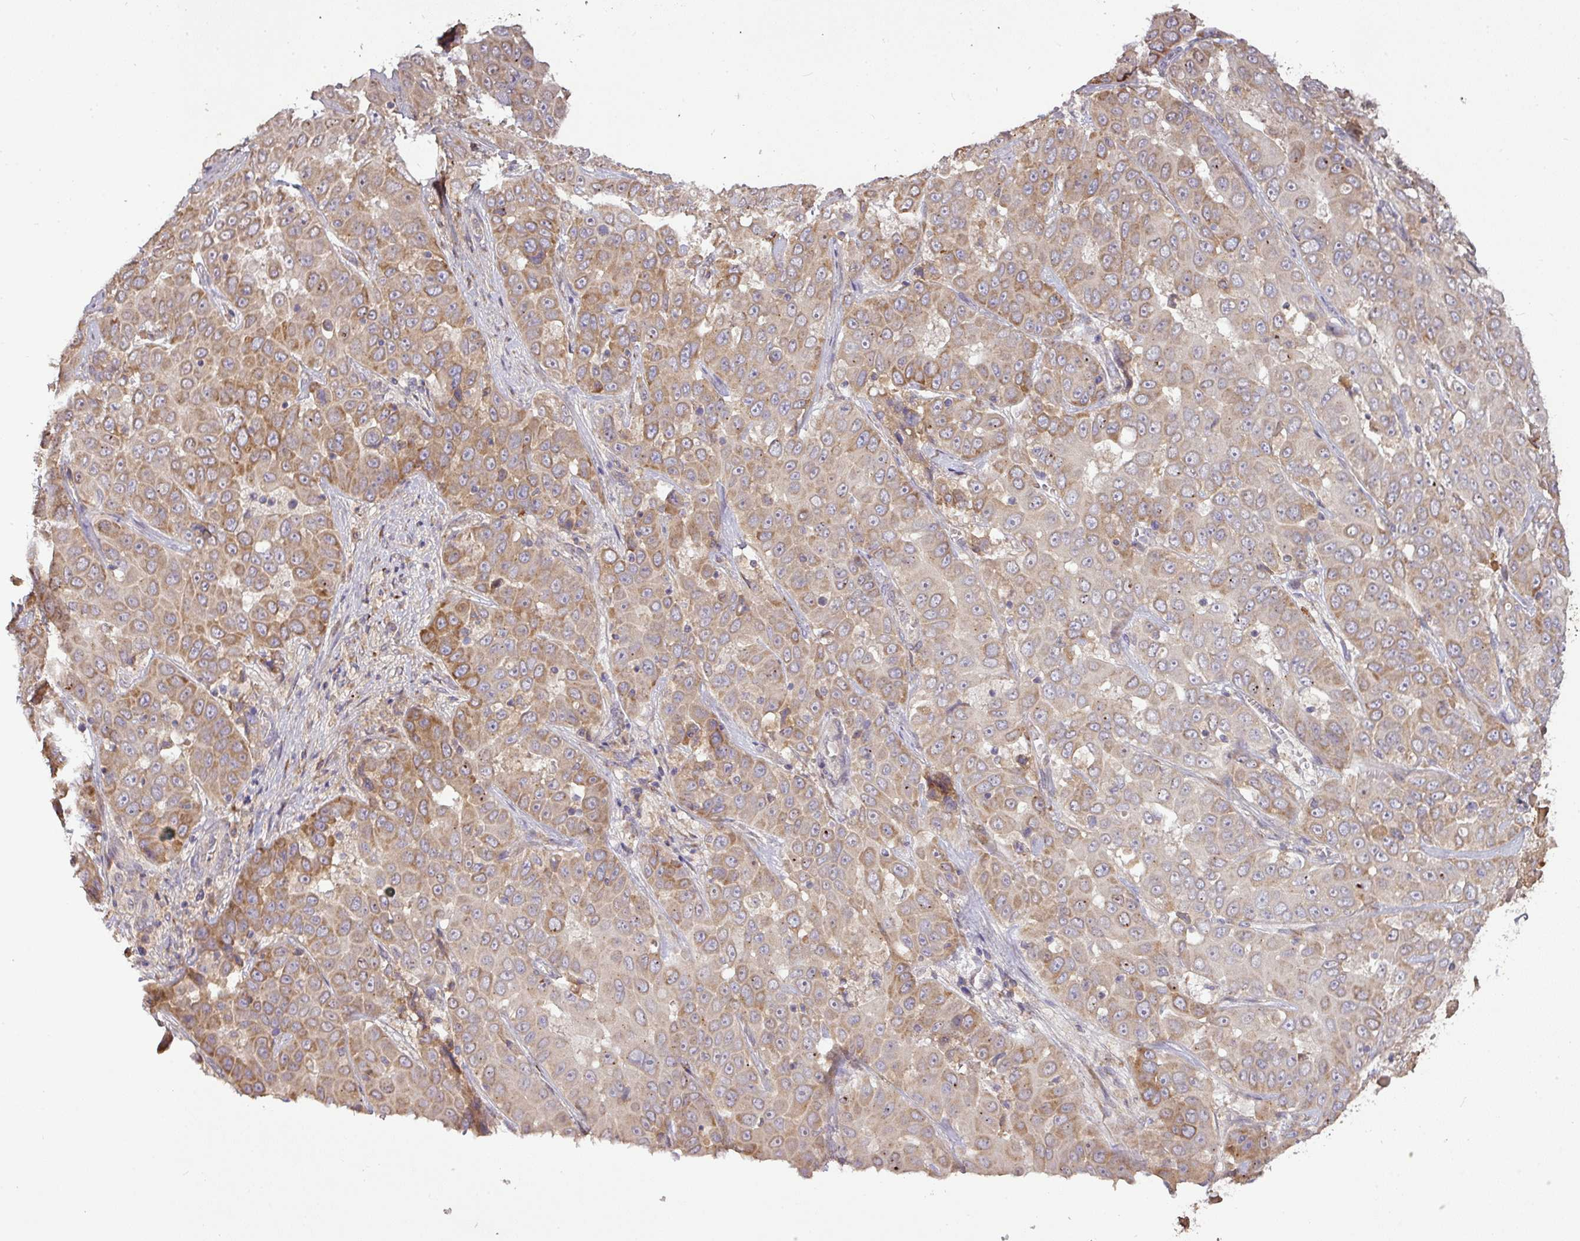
{"staining": {"intensity": "moderate", "quantity": "25%-75%", "location": "cytoplasmic/membranous"}, "tissue": "liver cancer", "cell_type": "Tumor cells", "image_type": "cancer", "snomed": [{"axis": "morphology", "description": "Cholangiocarcinoma"}, {"axis": "topography", "description": "Liver"}], "caption": "This photomicrograph demonstrates immunohistochemistry (IHC) staining of liver cholangiocarcinoma, with medium moderate cytoplasmic/membranous staining in approximately 25%-75% of tumor cells.", "gene": "GALP", "patient": {"sex": "female", "age": 52}}